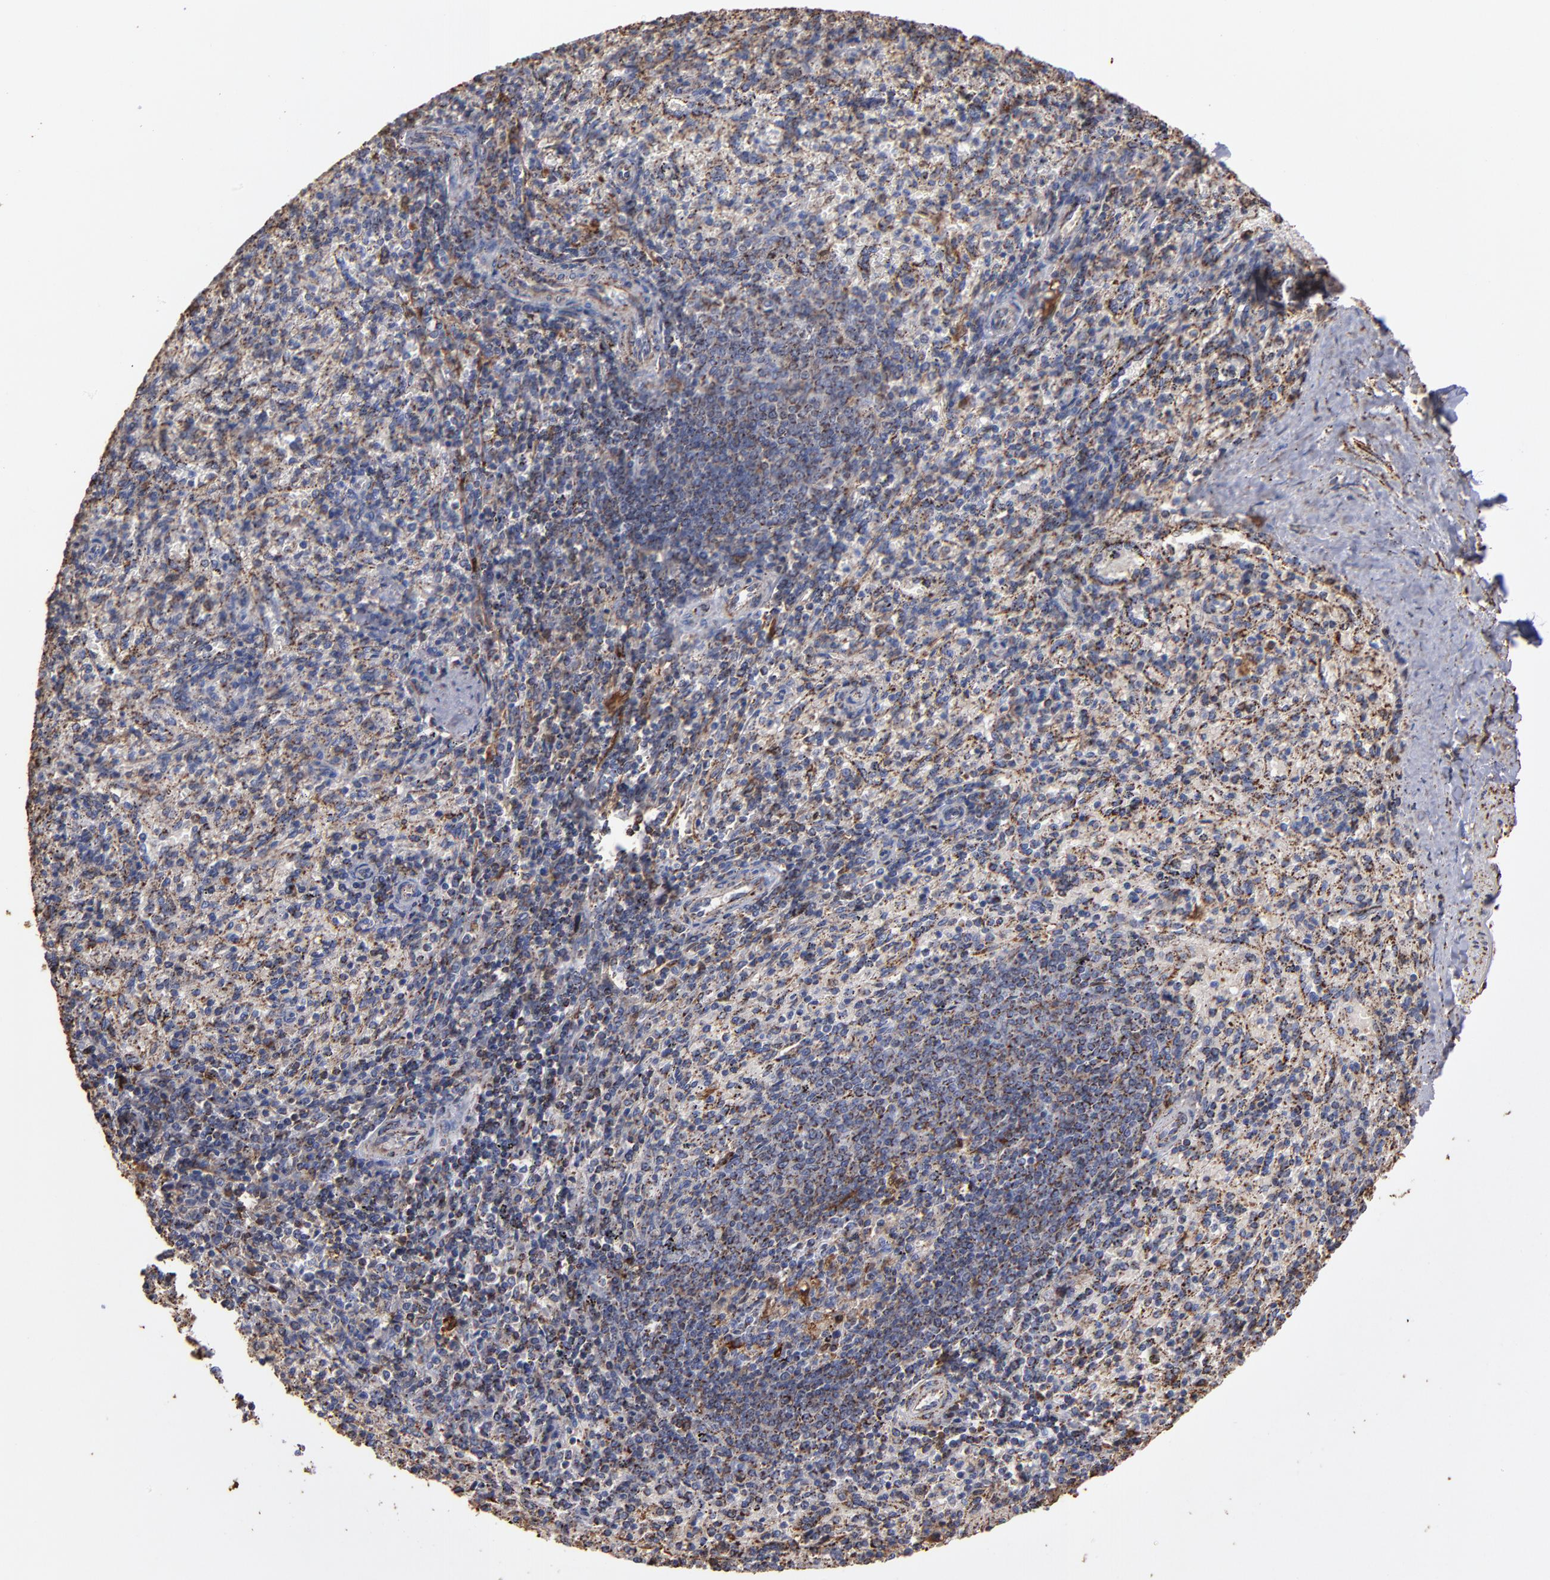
{"staining": {"intensity": "weak", "quantity": "25%-75%", "location": "cytoplasmic/membranous"}, "tissue": "spleen", "cell_type": "Cells in red pulp", "image_type": "normal", "snomed": [{"axis": "morphology", "description": "Normal tissue, NOS"}, {"axis": "topography", "description": "Spleen"}], "caption": "Approximately 25%-75% of cells in red pulp in benign human spleen reveal weak cytoplasmic/membranous protein positivity as visualized by brown immunohistochemical staining.", "gene": "SOD2", "patient": {"sex": "female", "age": 10}}